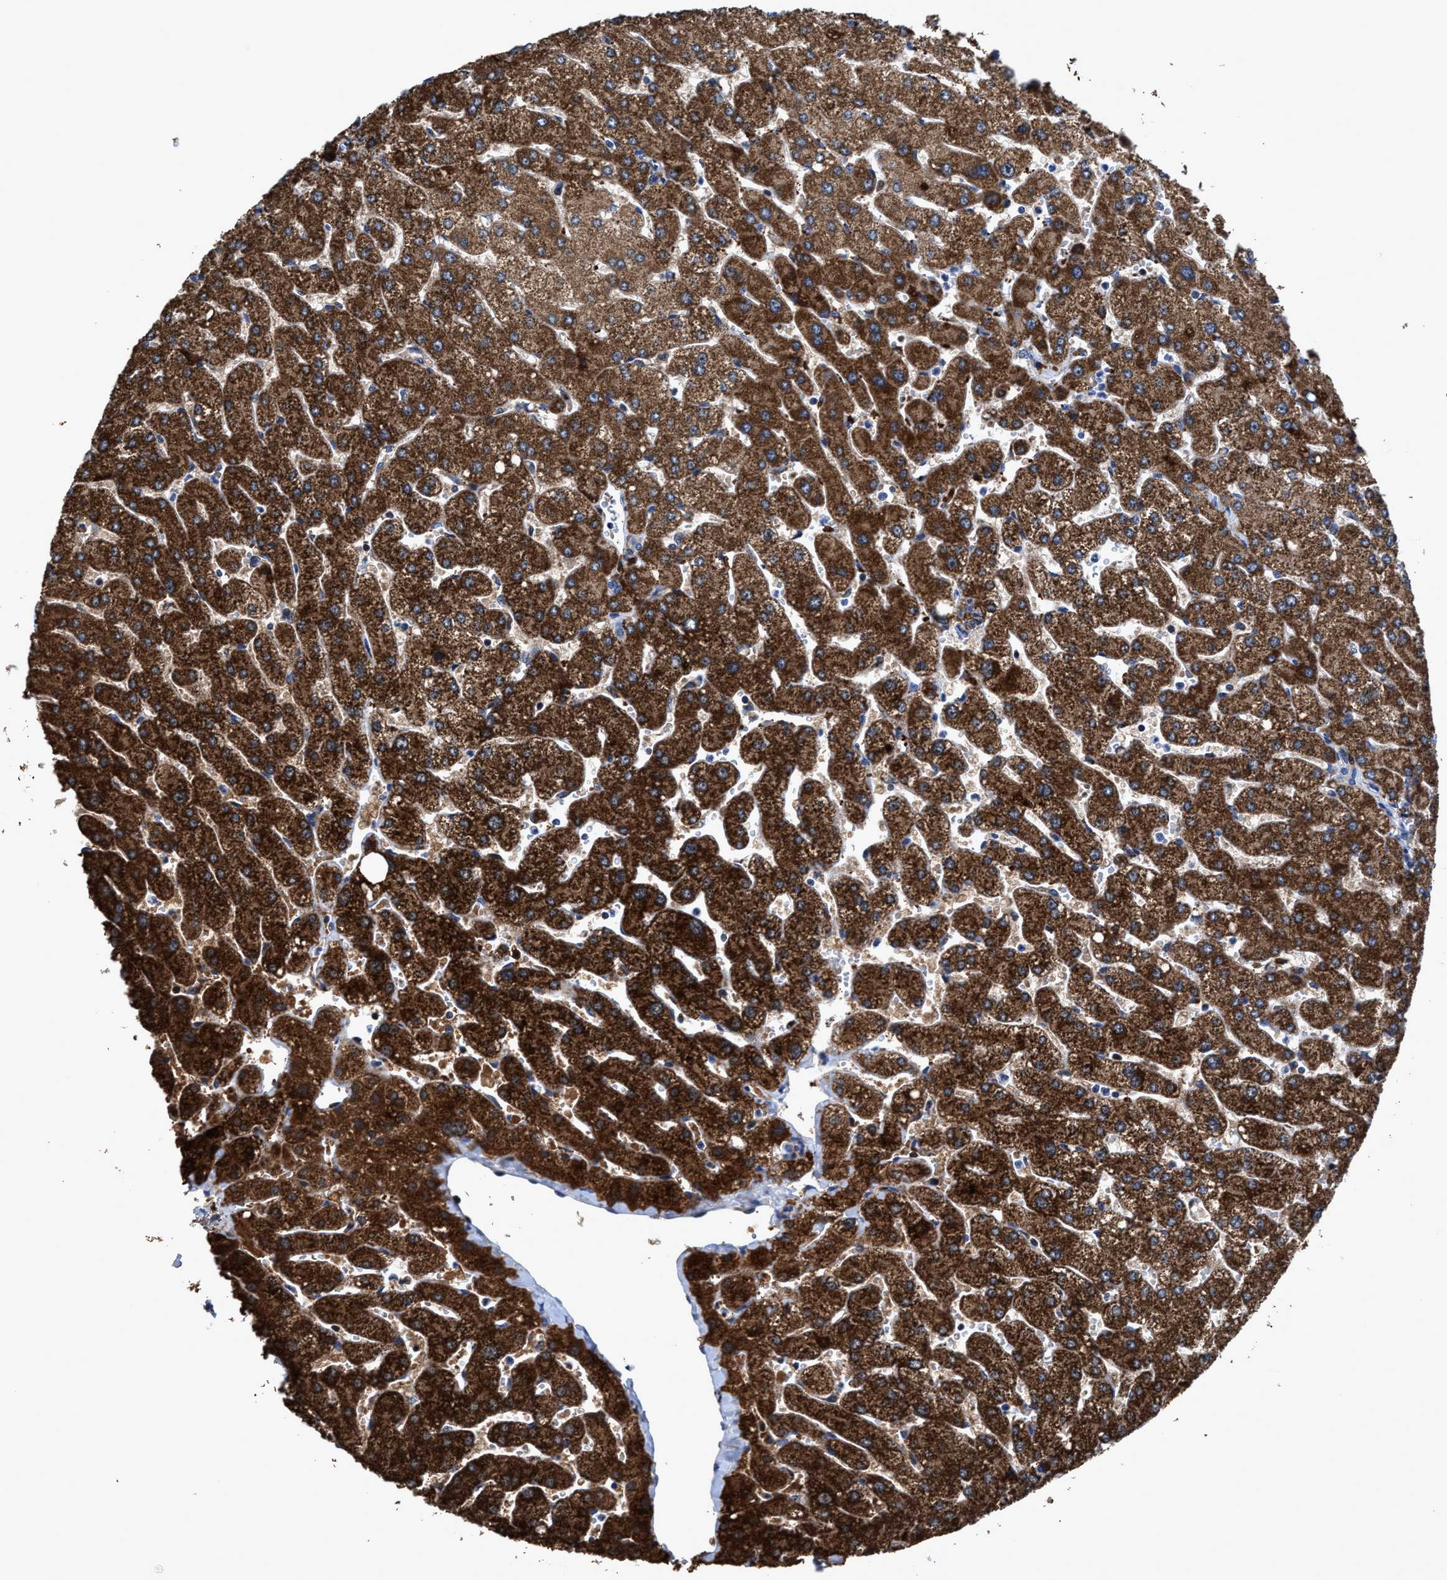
{"staining": {"intensity": "negative", "quantity": "none", "location": "none"}, "tissue": "liver", "cell_type": "Cholangiocytes", "image_type": "normal", "snomed": [{"axis": "morphology", "description": "Normal tissue, NOS"}, {"axis": "topography", "description": "Liver"}], "caption": "Cholangiocytes show no significant positivity in normal liver.", "gene": "RGS10", "patient": {"sex": "male", "age": 55}}